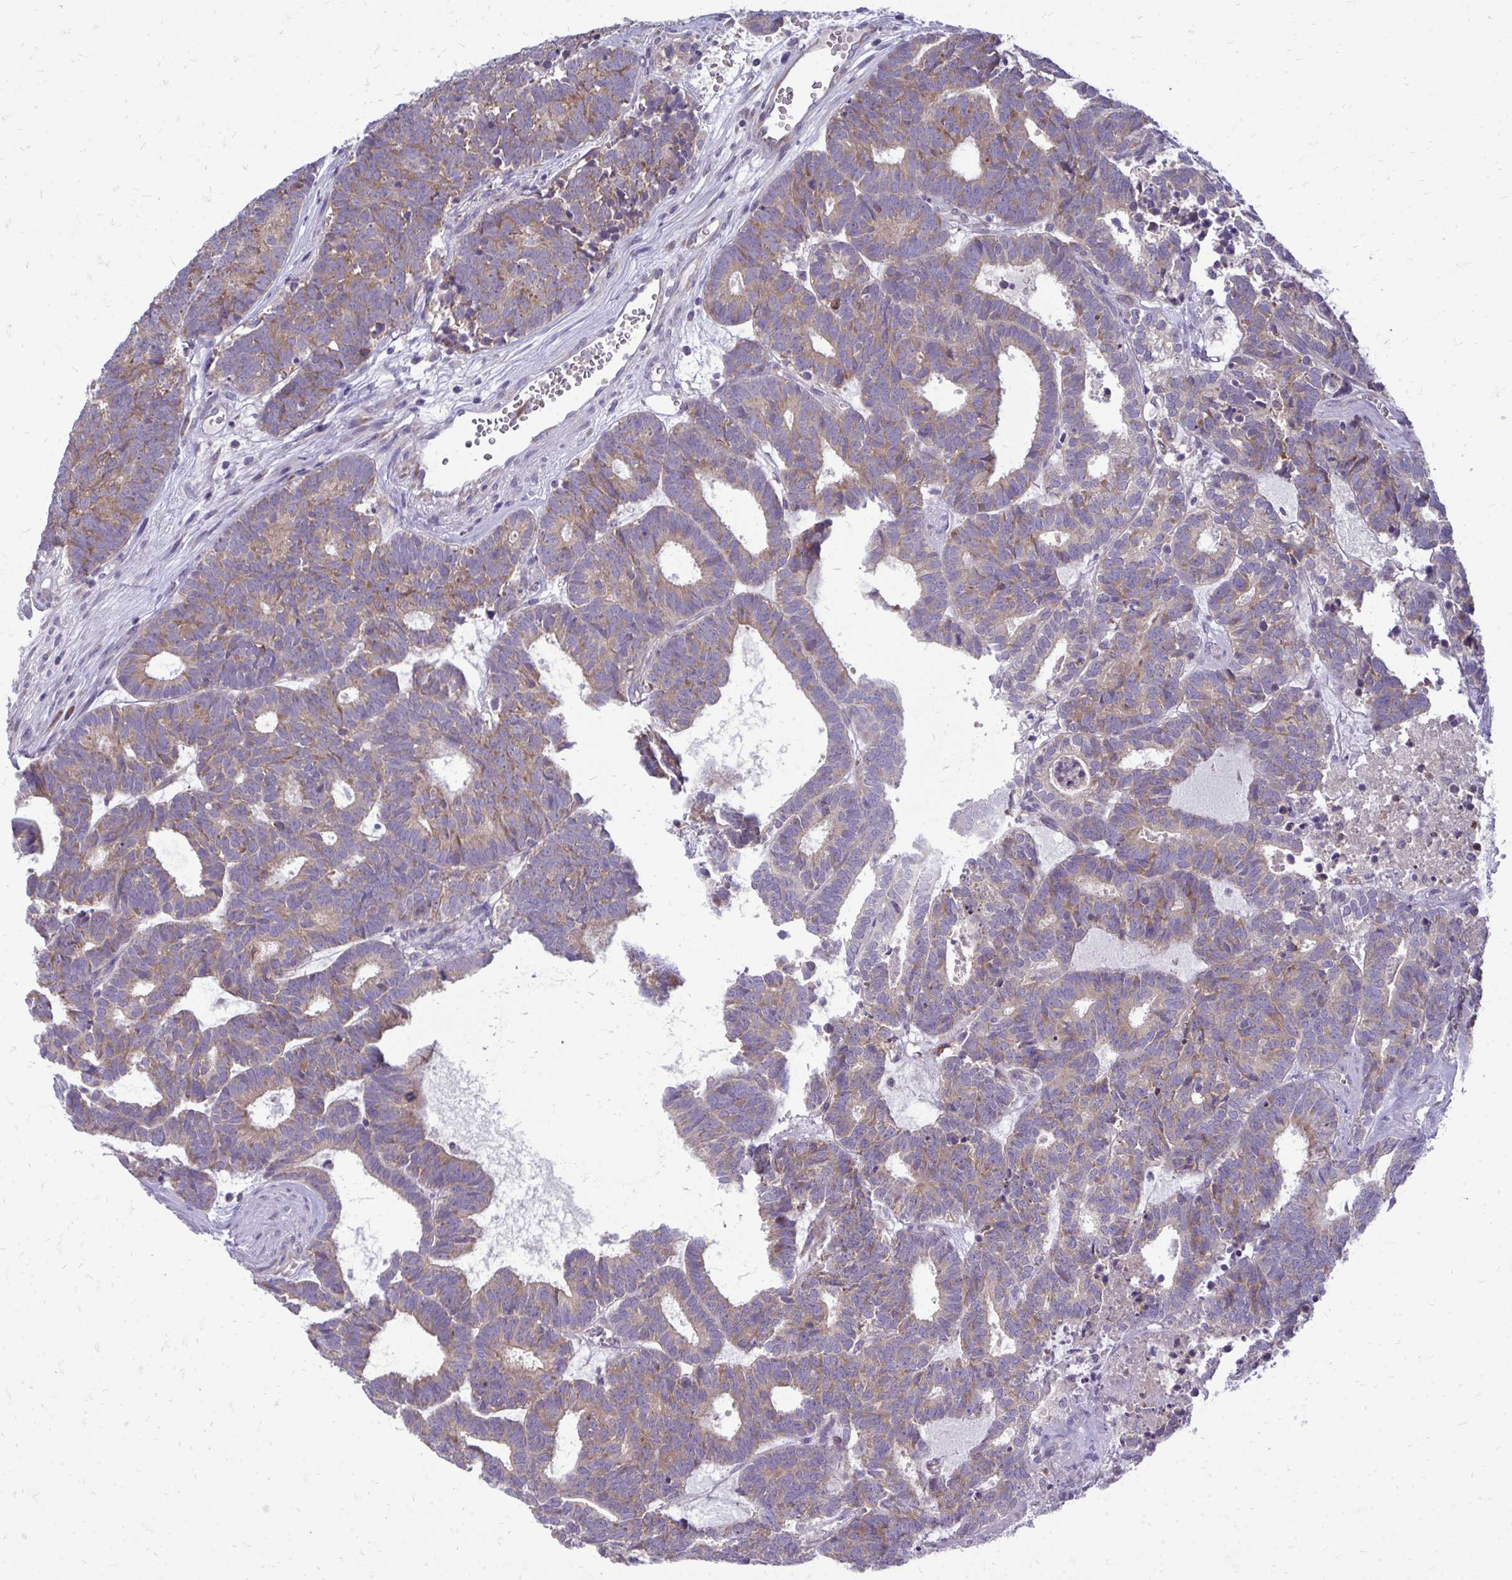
{"staining": {"intensity": "moderate", "quantity": ">75%", "location": "cytoplasmic/membranous"}, "tissue": "head and neck cancer", "cell_type": "Tumor cells", "image_type": "cancer", "snomed": [{"axis": "morphology", "description": "Adenocarcinoma, NOS"}, {"axis": "topography", "description": "Head-Neck"}], "caption": "Brown immunohistochemical staining in head and neck cancer (adenocarcinoma) demonstrates moderate cytoplasmic/membranous staining in about >75% of tumor cells.", "gene": "RPLP2", "patient": {"sex": "female", "age": 81}}